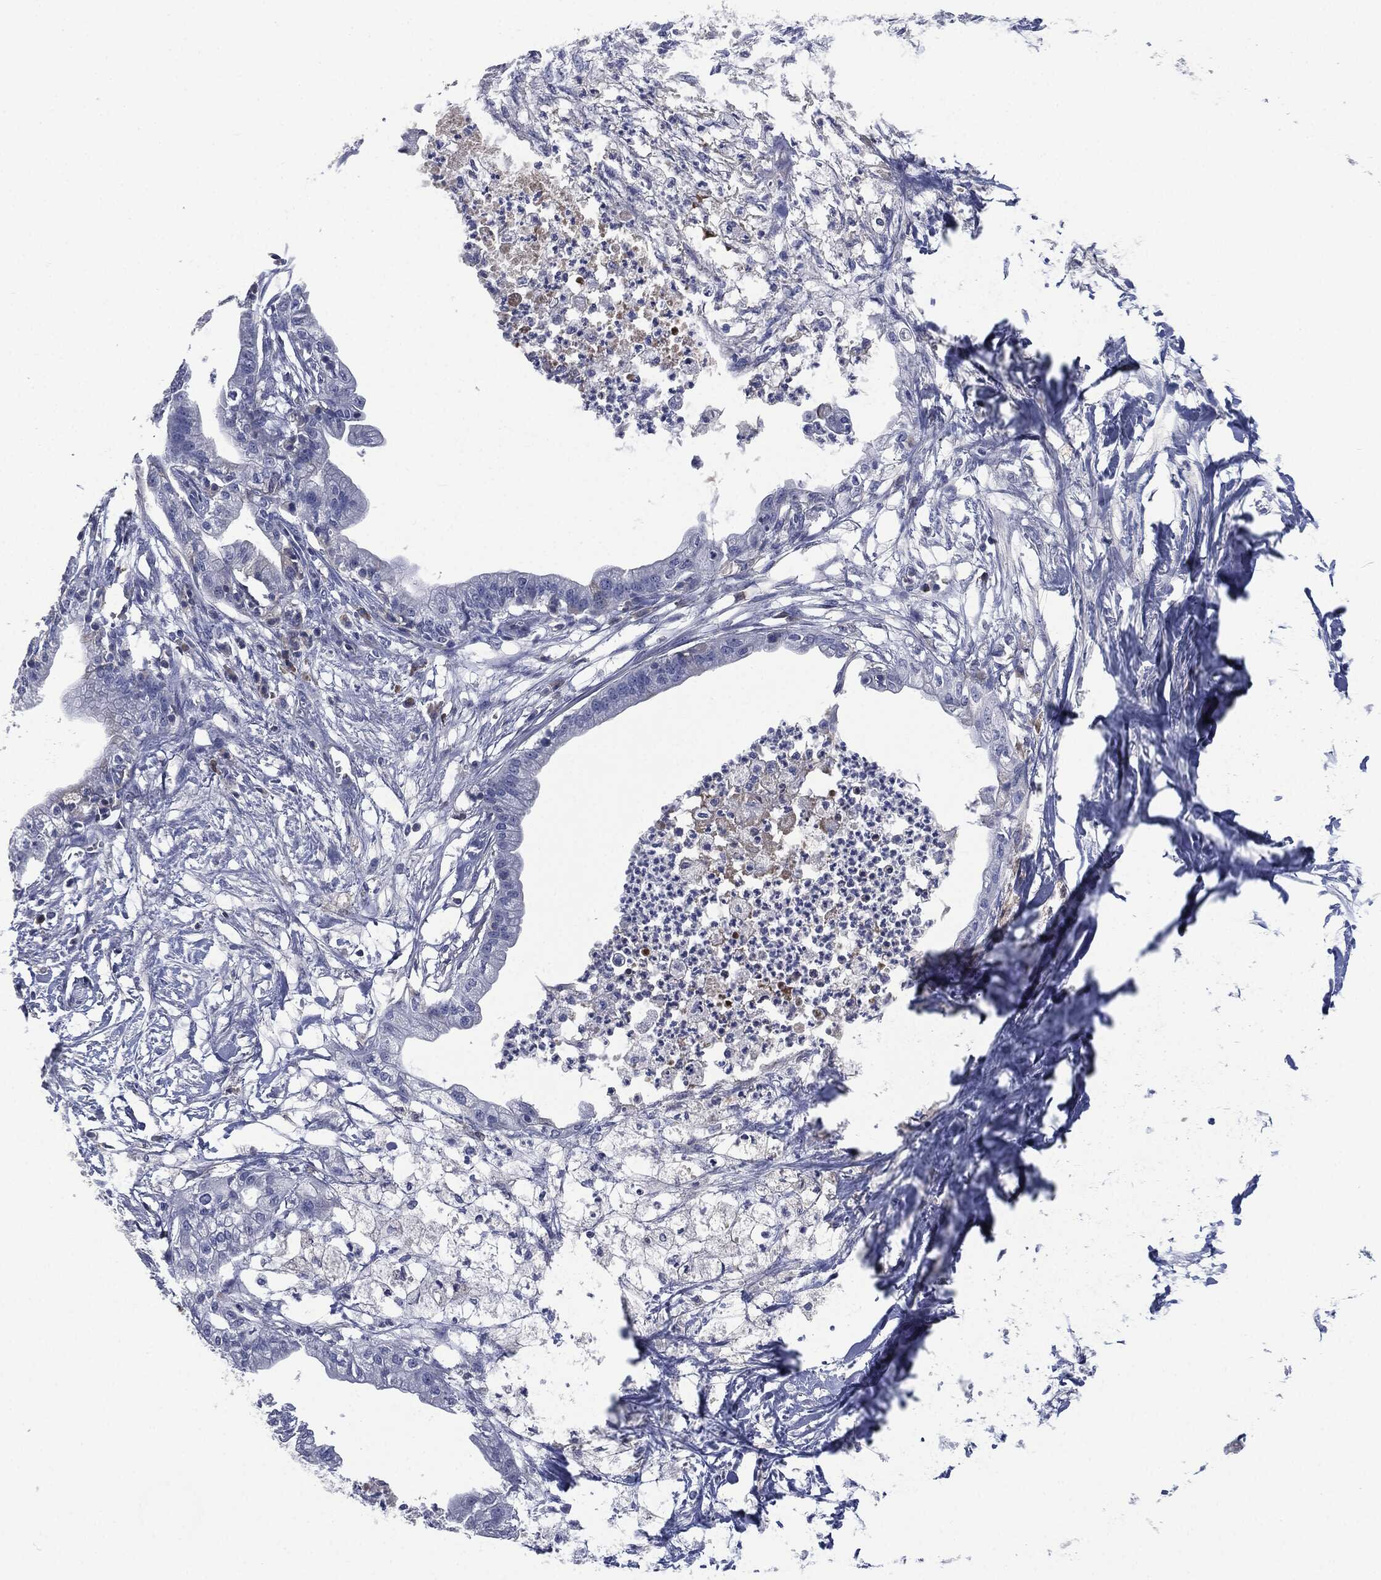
{"staining": {"intensity": "negative", "quantity": "none", "location": "none"}, "tissue": "pancreatic cancer", "cell_type": "Tumor cells", "image_type": "cancer", "snomed": [{"axis": "morphology", "description": "Normal tissue, NOS"}, {"axis": "morphology", "description": "Adenocarcinoma, NOS"}, {"axis": "topography", "description": "Pancreas"}], "caption": "Tumor cells show no significant expression in adenocarcinoma (pancreatic). (Stains: DAB (3,3'-diaminobenzidine) immunohistochemistry (IHC) with hematoxylin counter stain, Microscopy: brightfield microscopy at high magnification).", "gene": "SIGLEC7", "patient": {"sex": "female", "age": 58}}